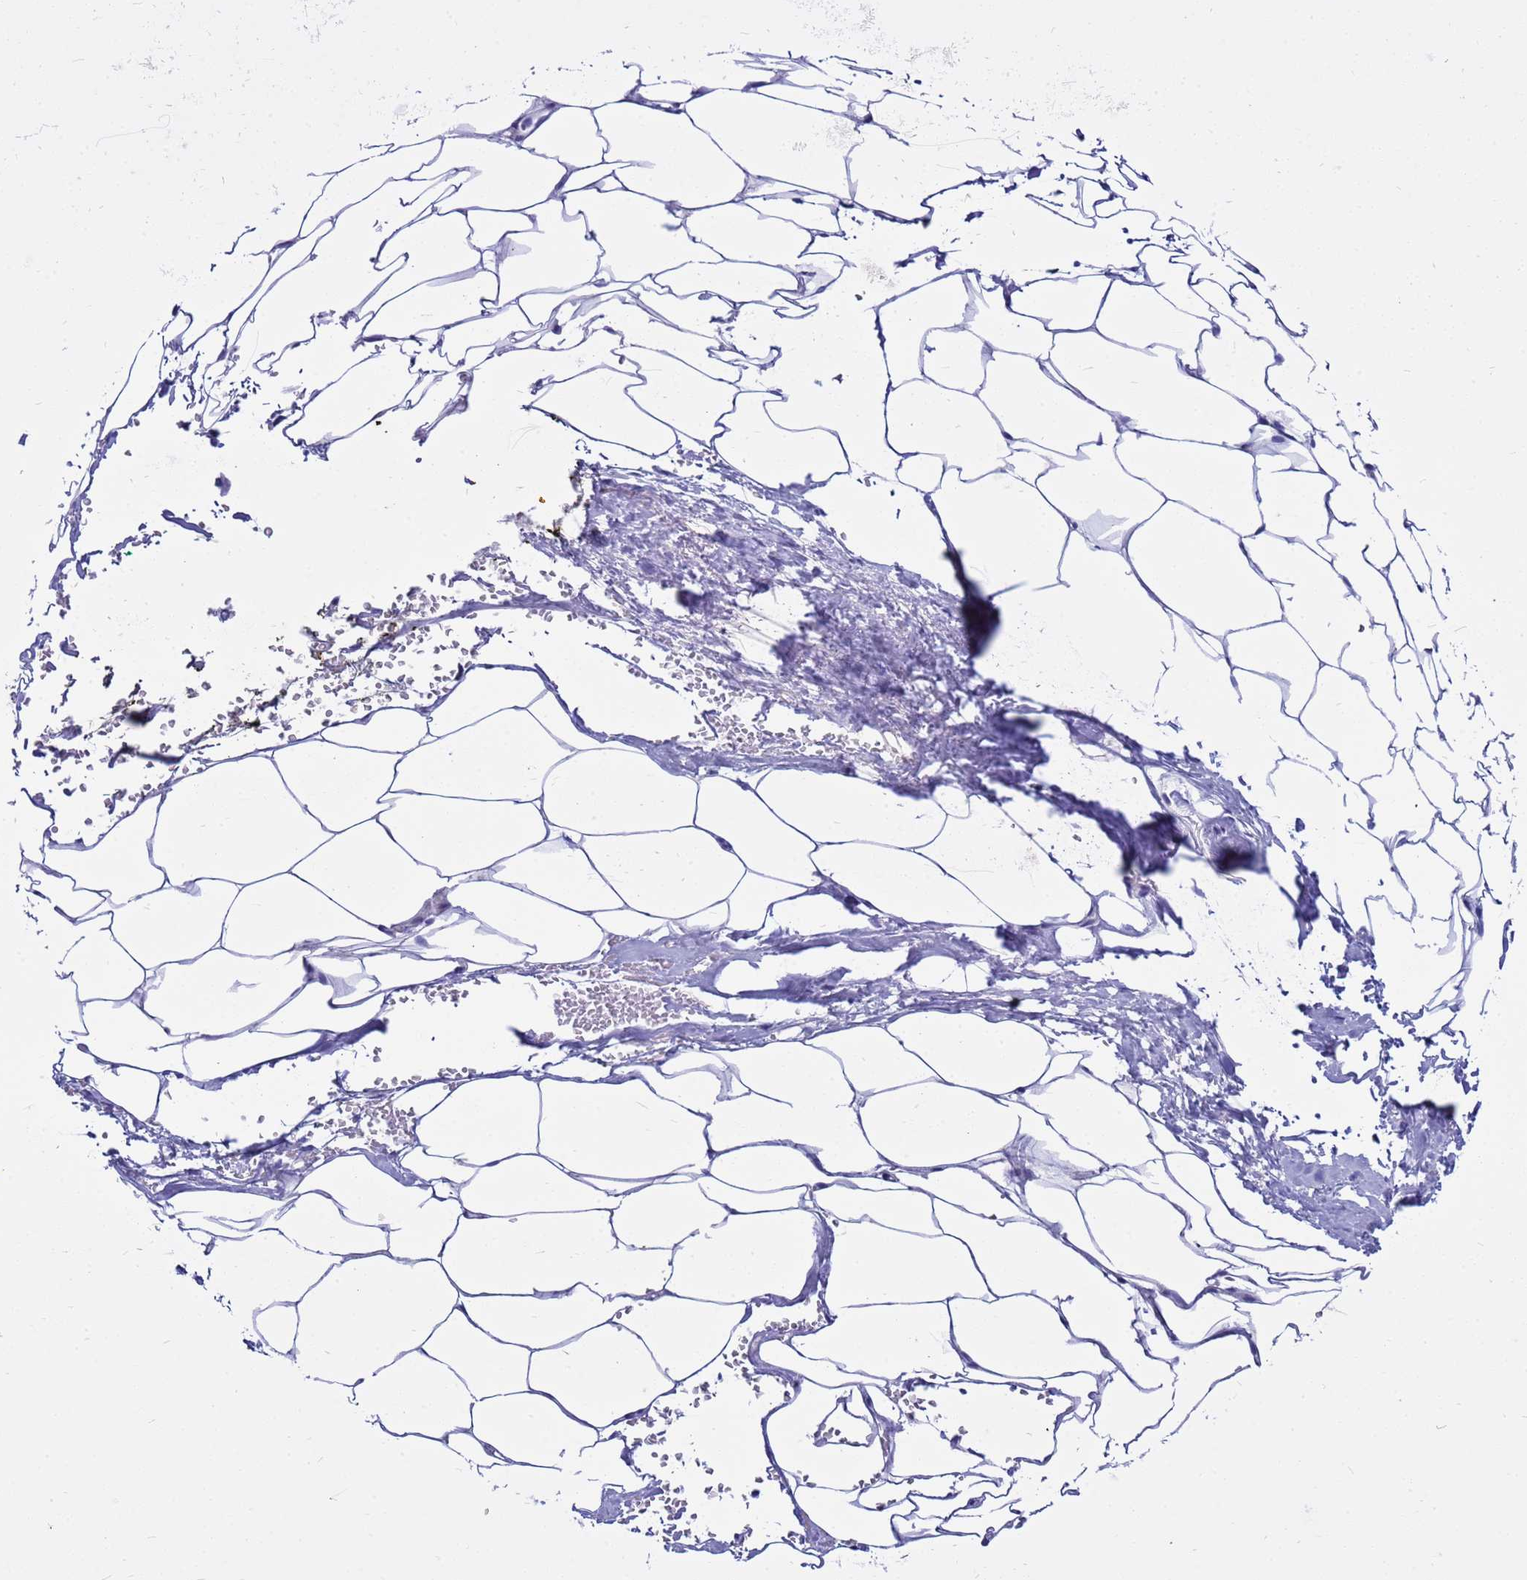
{"staining": {"intensity": "negative", "quantity": "none", "location": "none"}, "tissue": "adipose tissue", "cell_type": "Adipocytes", "image_type": "normal", "snomed": [{"axis": "morphology", "description": "Normal tissue, NOS"}, {"axis": "morphology", "description": "Adenocarcinoma, Low grade"}, {"axis": "topography", "description": "Prostate"}, {"axis": "topography", "description": "Peripheral nerve tissue"}], "caption": "DAB immunohistochemical staining of benign adipose tissue demonstrates no significant expression in adipocytes.", "gene": "SYCN", "patient": {"sex": "male", "age": 63}}